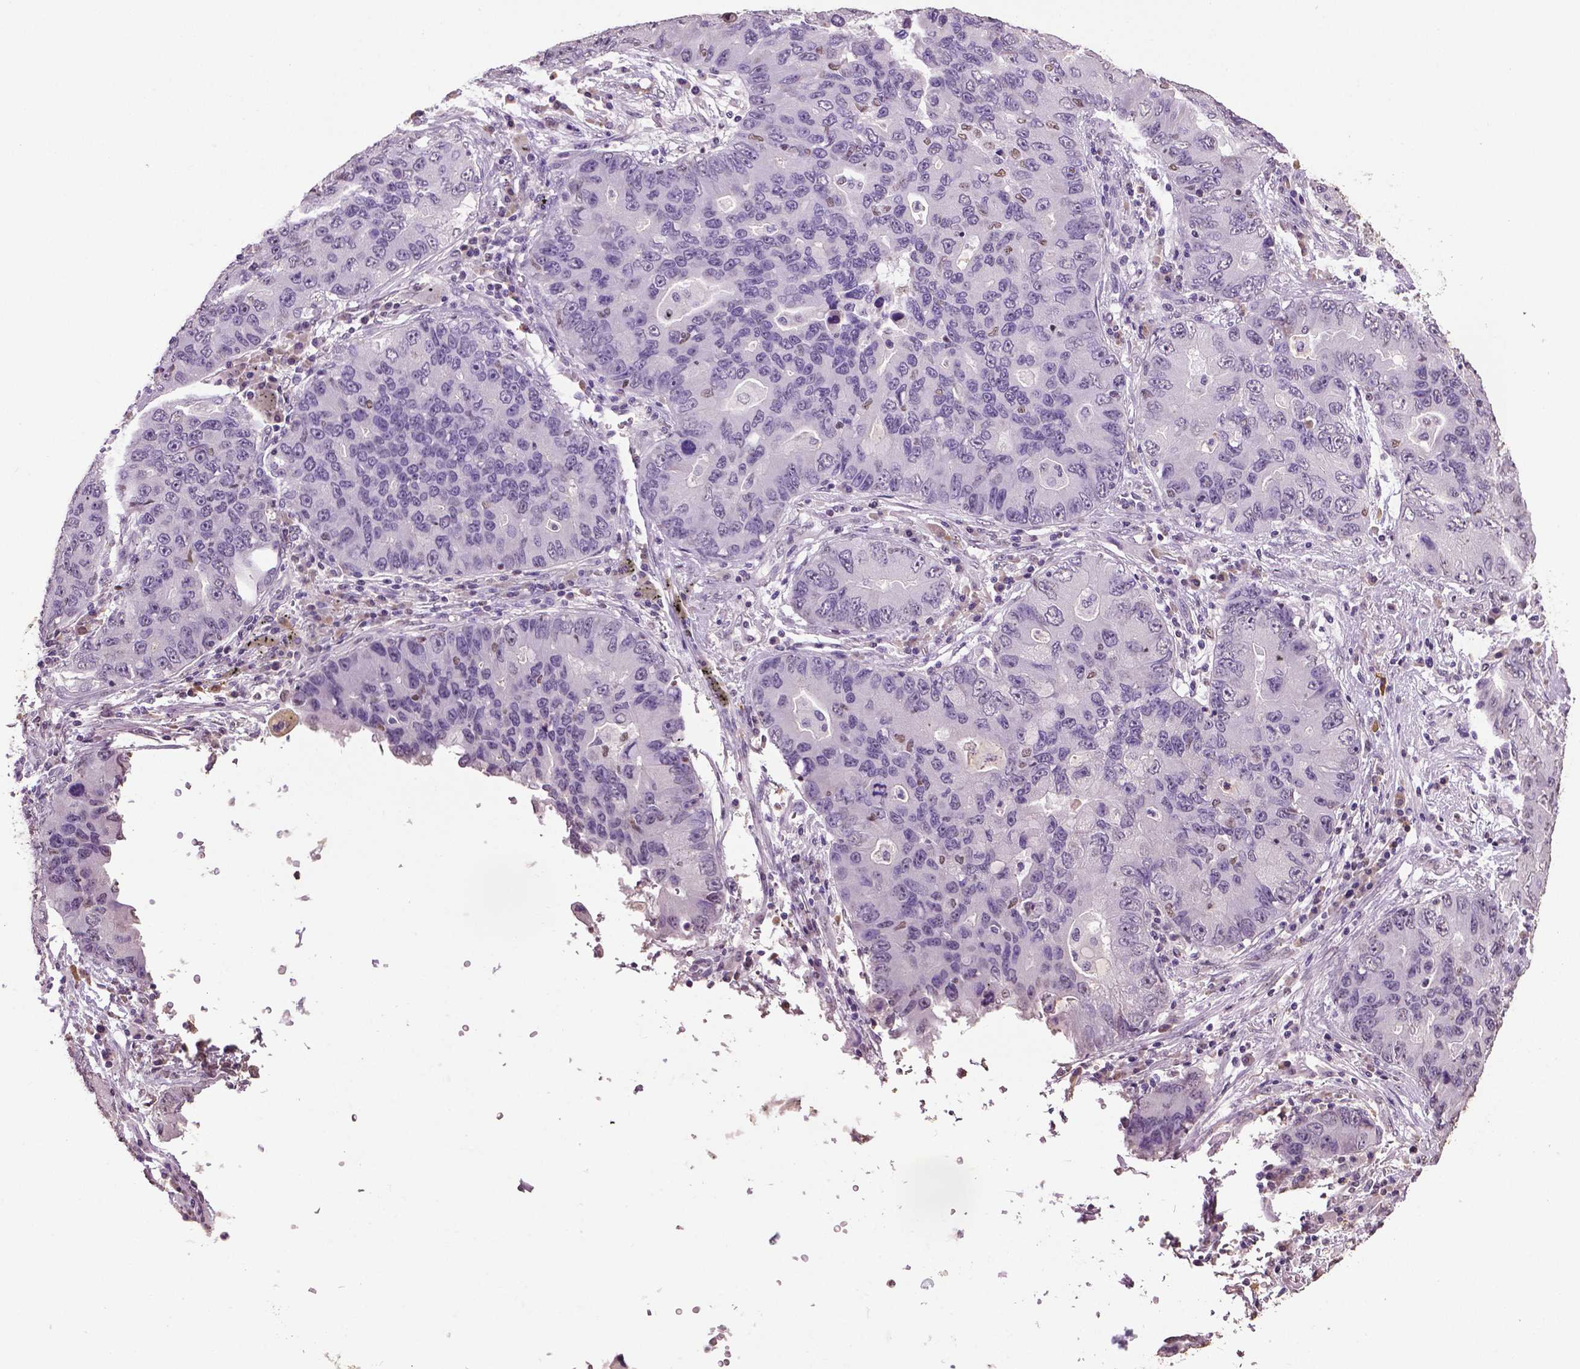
{"staining": {"intensity": "negative", "quantity": "none", "location": "none"}, "tissue": "lung cancer", "cell_type": "Tumor cells", "image_type": "cancer", "snomed": [{"axis": "morphology", "description": "Adenocarcinoma, NOS"}, {"axis": "morphology", "description": "Adenocarcinoma, metastatic, NOS"}, {"axis": "topography", "description": "Lymph node"}, {"axis": "topography", "description": "Lung"}], "caption": "Immunohistochemical staining of lung cancer (metastatic adenocarcinoma) demonstrates no significant staining in tumor cells.", "gene": "RUNX3", "patient": {"sex": "female", "age": 54}}